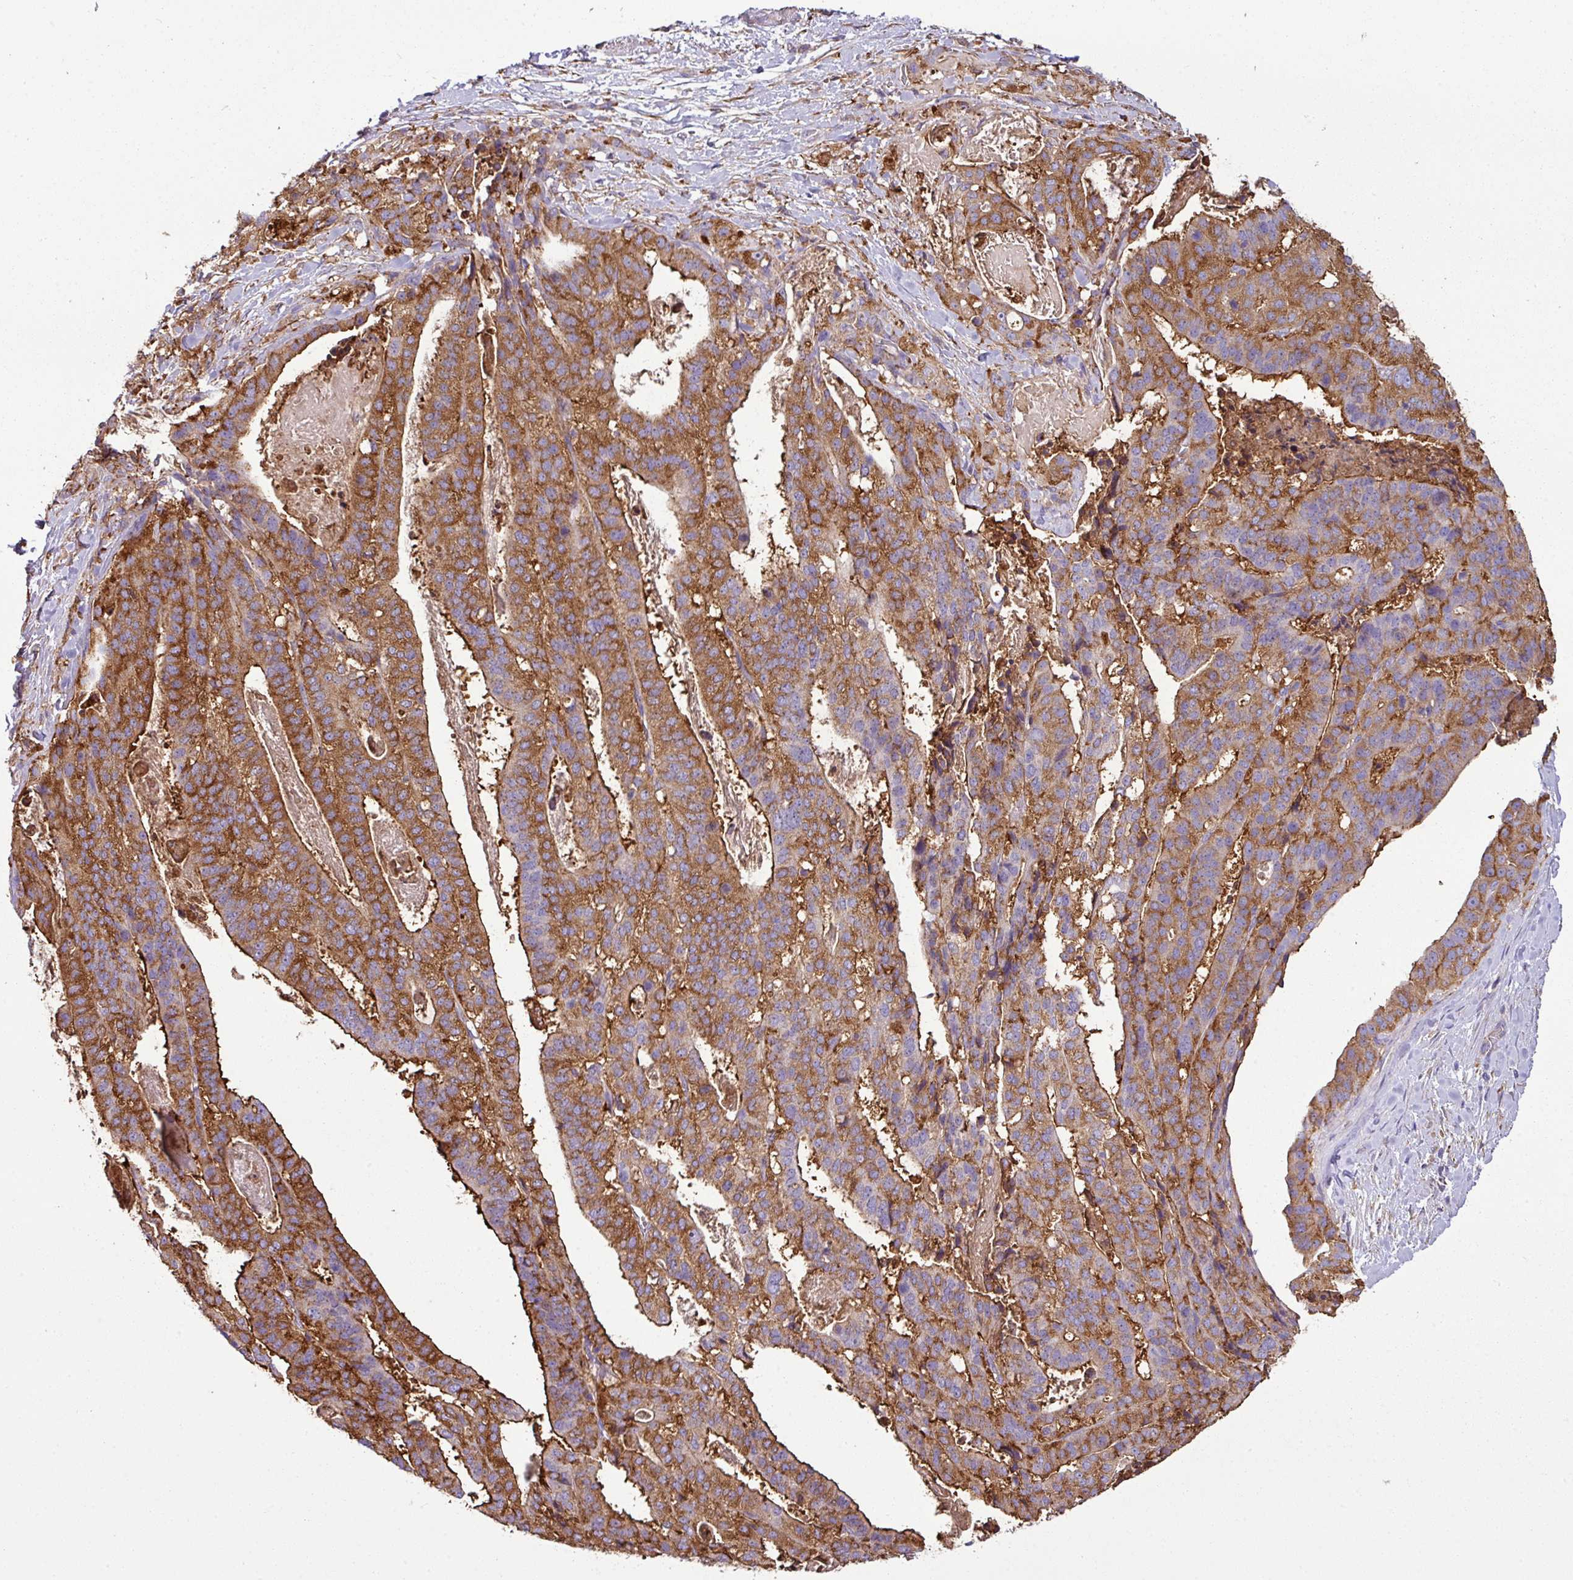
{"staining": {"intensity": "moderate", "quantity": ">75%", "location": "cytoplasmic/membranous"}, "tissue": "stomach cancer", "cell_type": "Tumor cells", "image_type": "cancer", "snomed": [{"axis": "morphology", "description": "Adenocarcinoma, NOS"}, {"axis": "topography", "description": "Stomach"}], "caption": "An immunohistochemistry (IHC) micrograph of neoplastic tissue is shown. Protein staining in brown shows moderate cytoplasmic/membranous positivity in adenocarcinoma (stomach) within tumor cells. Nuclei are stained in blue.", "gene": "XNDC1N", "patient": {"sex": "male", "age": 48}}